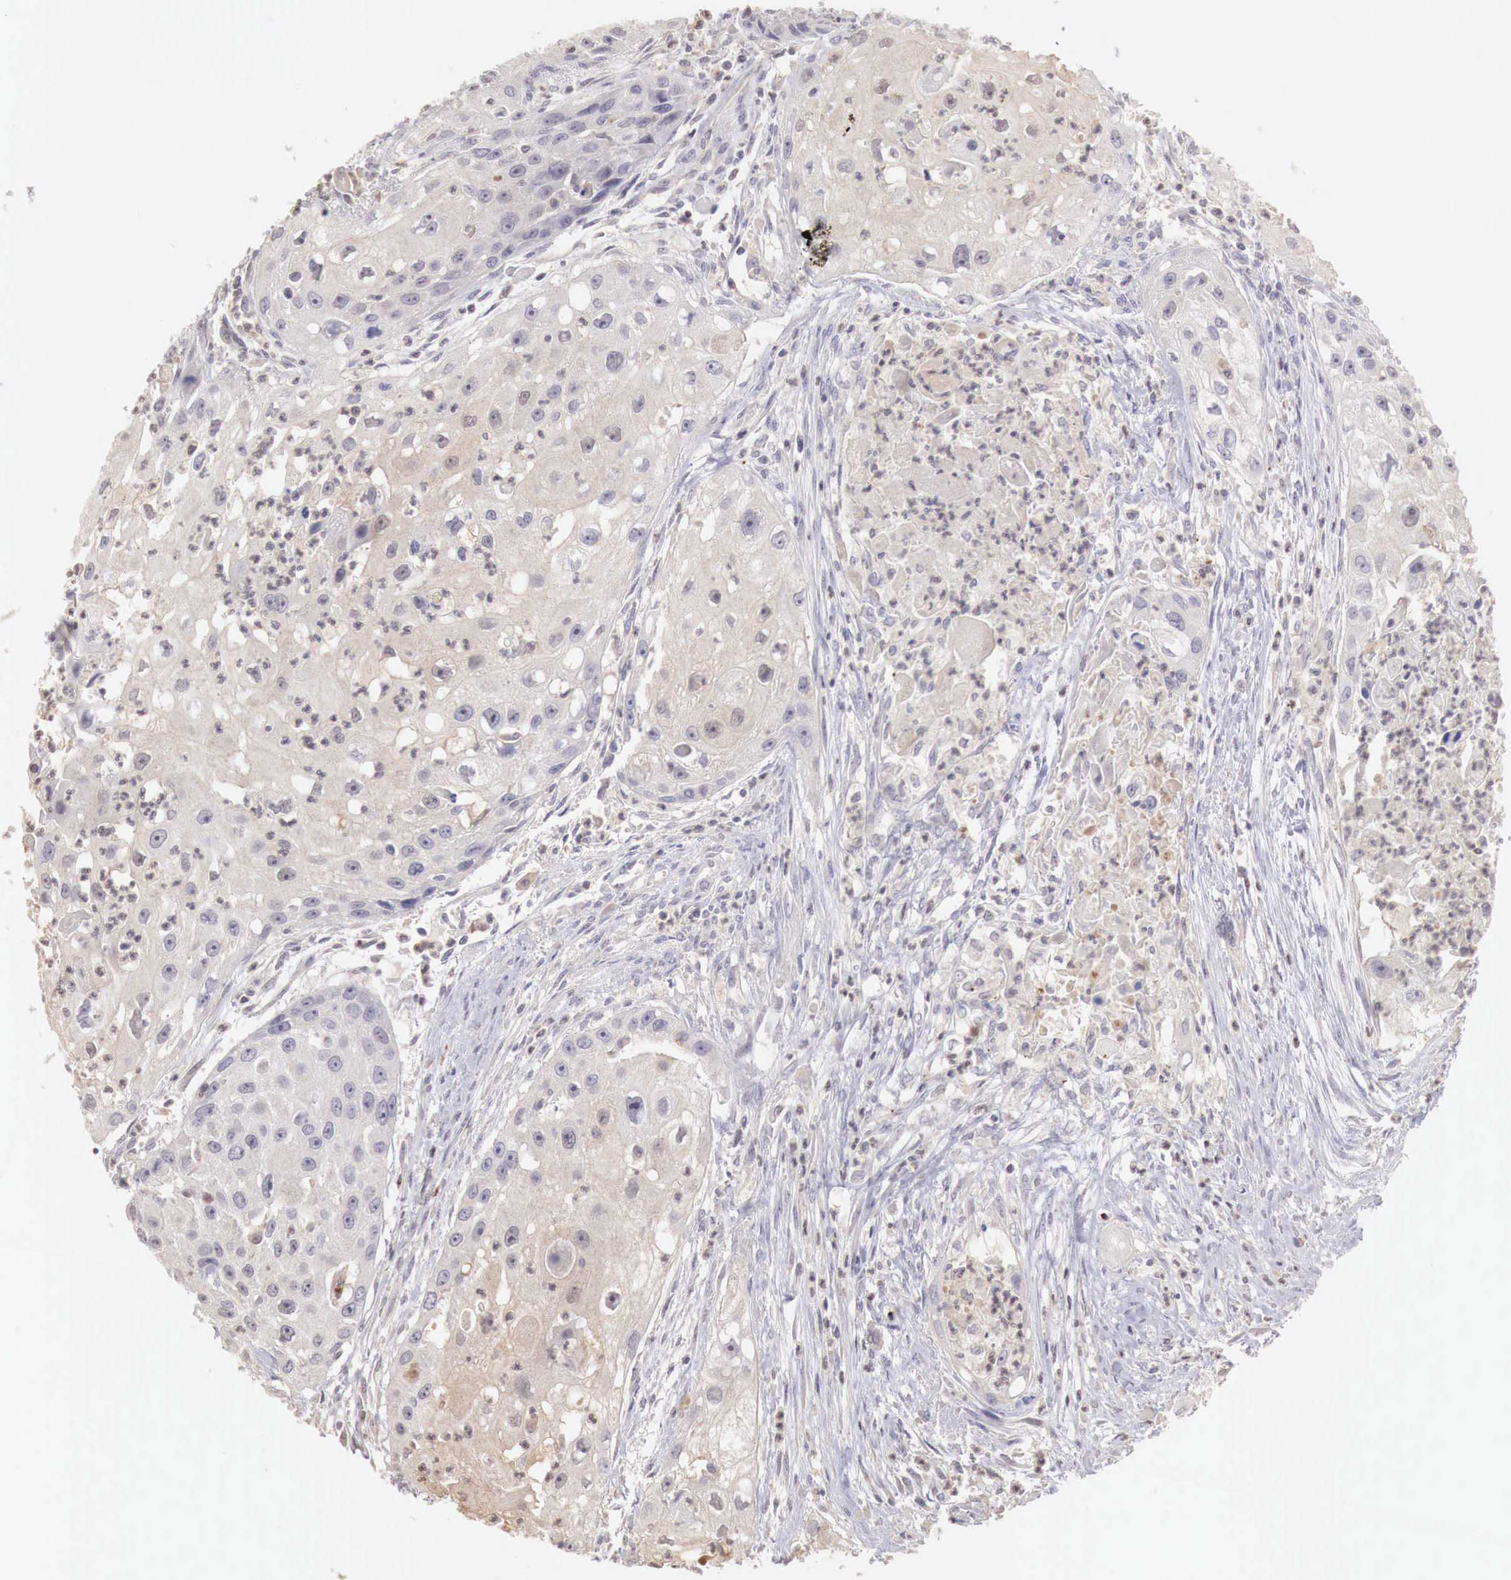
{"staining": {"intensity": "weak", "quantity": ">75%", "location": "cytoplasmic/membranous"}, "tissue": "head and neck cancer", "cell_type": "Tumor cells", "image_type": "cancer", "snomed": [{"axis": "morphology", "description": "Squamous cell carcinoma, NOS"}, {"axis": "topography", "description": "Head-Neck"}], "caption": "This is a micrograph of IHC staining of head and neck cancer (squamous cell carcinoma), which shows weak positivity in the cytoplasmic/membranous of tumor cells.", "gene": "TBC1D9", "patient": {"sex": "male", "age": 64}}